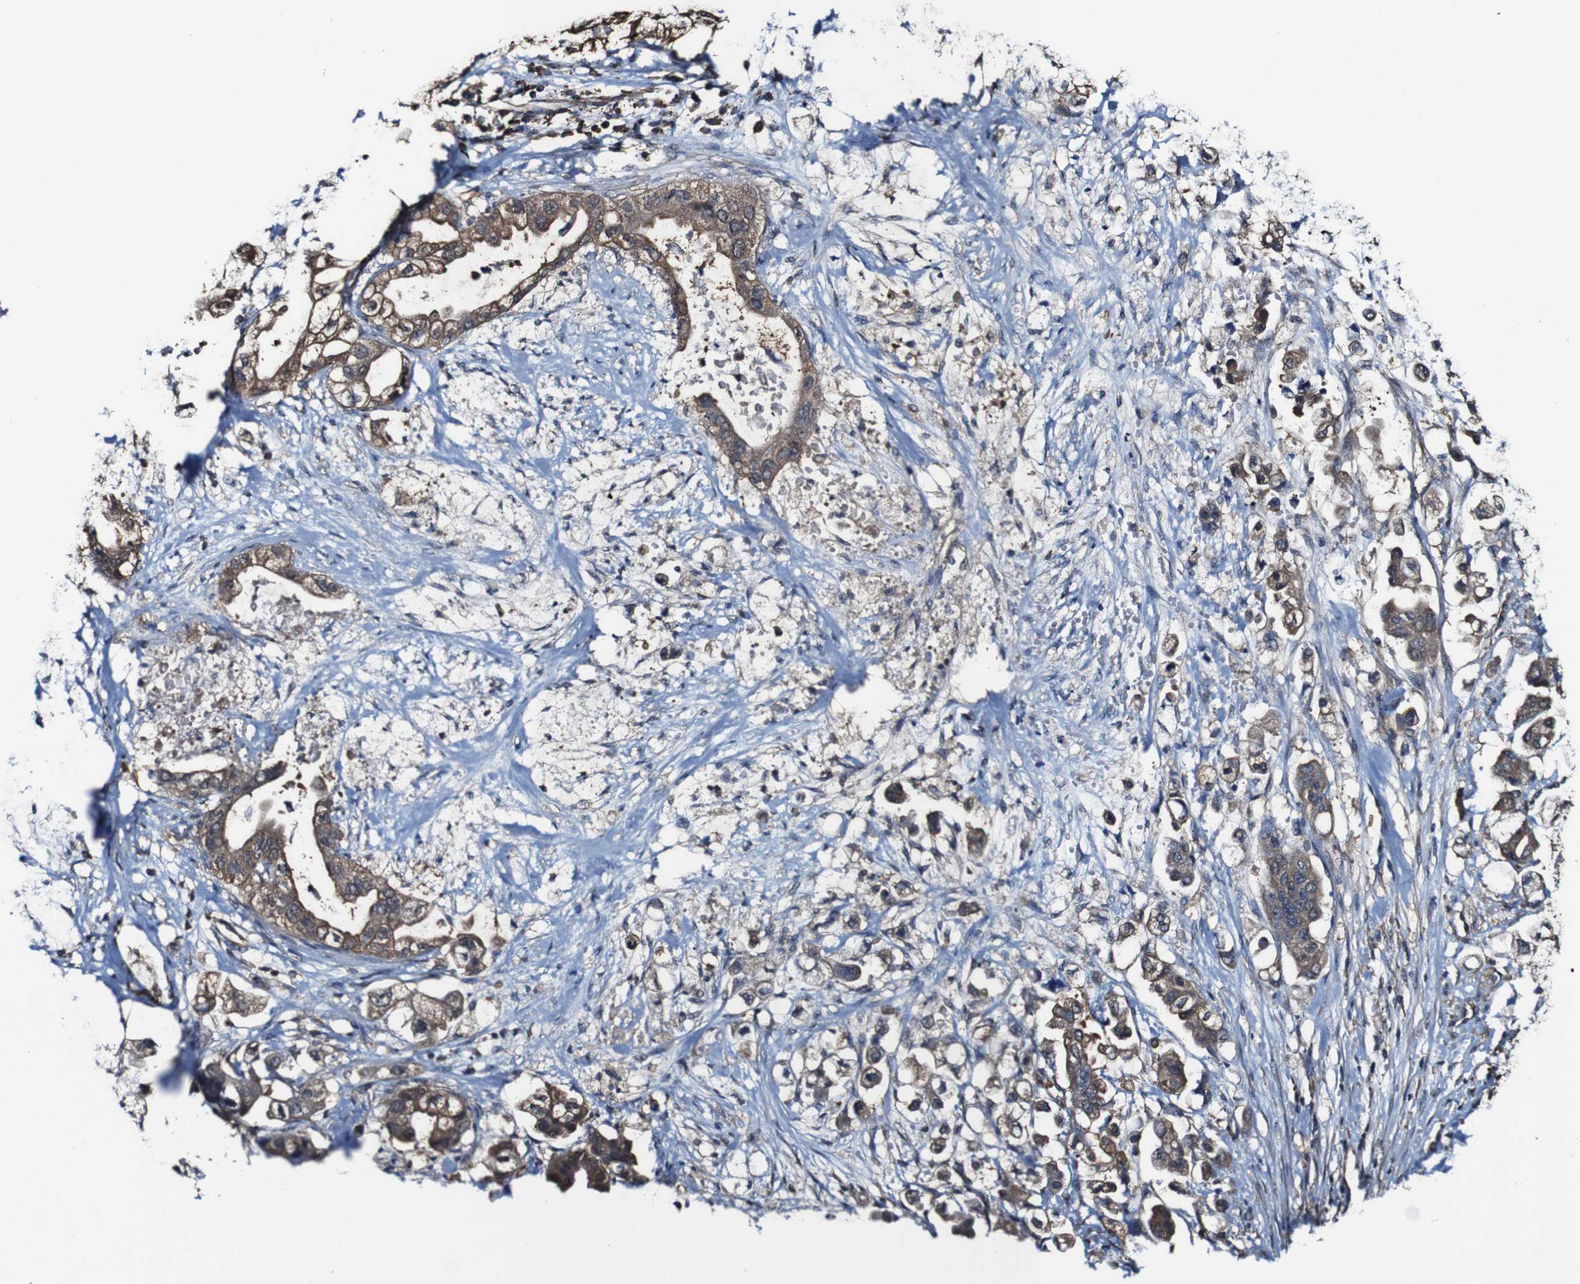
{"staining": {"intensity": "moderate", "quantity": ">75%", "location": "cytoplasmic/membranous"}, "tissue": "stomach cancer", "cell_type": "Tumor cells", "image_type": "cancer", "snomed": [{"axis": "morphology", "description": "Adenocarcinoma, NOS"}, {"axis": "topography", "description": "Stomach"}], "caption": "Adenocarcinoma (stomach) stained with a protein marker reveals moderate staining in tumor cells.", "gene": "PTPRR", "patient": {"sex": "male", "age": 62}}